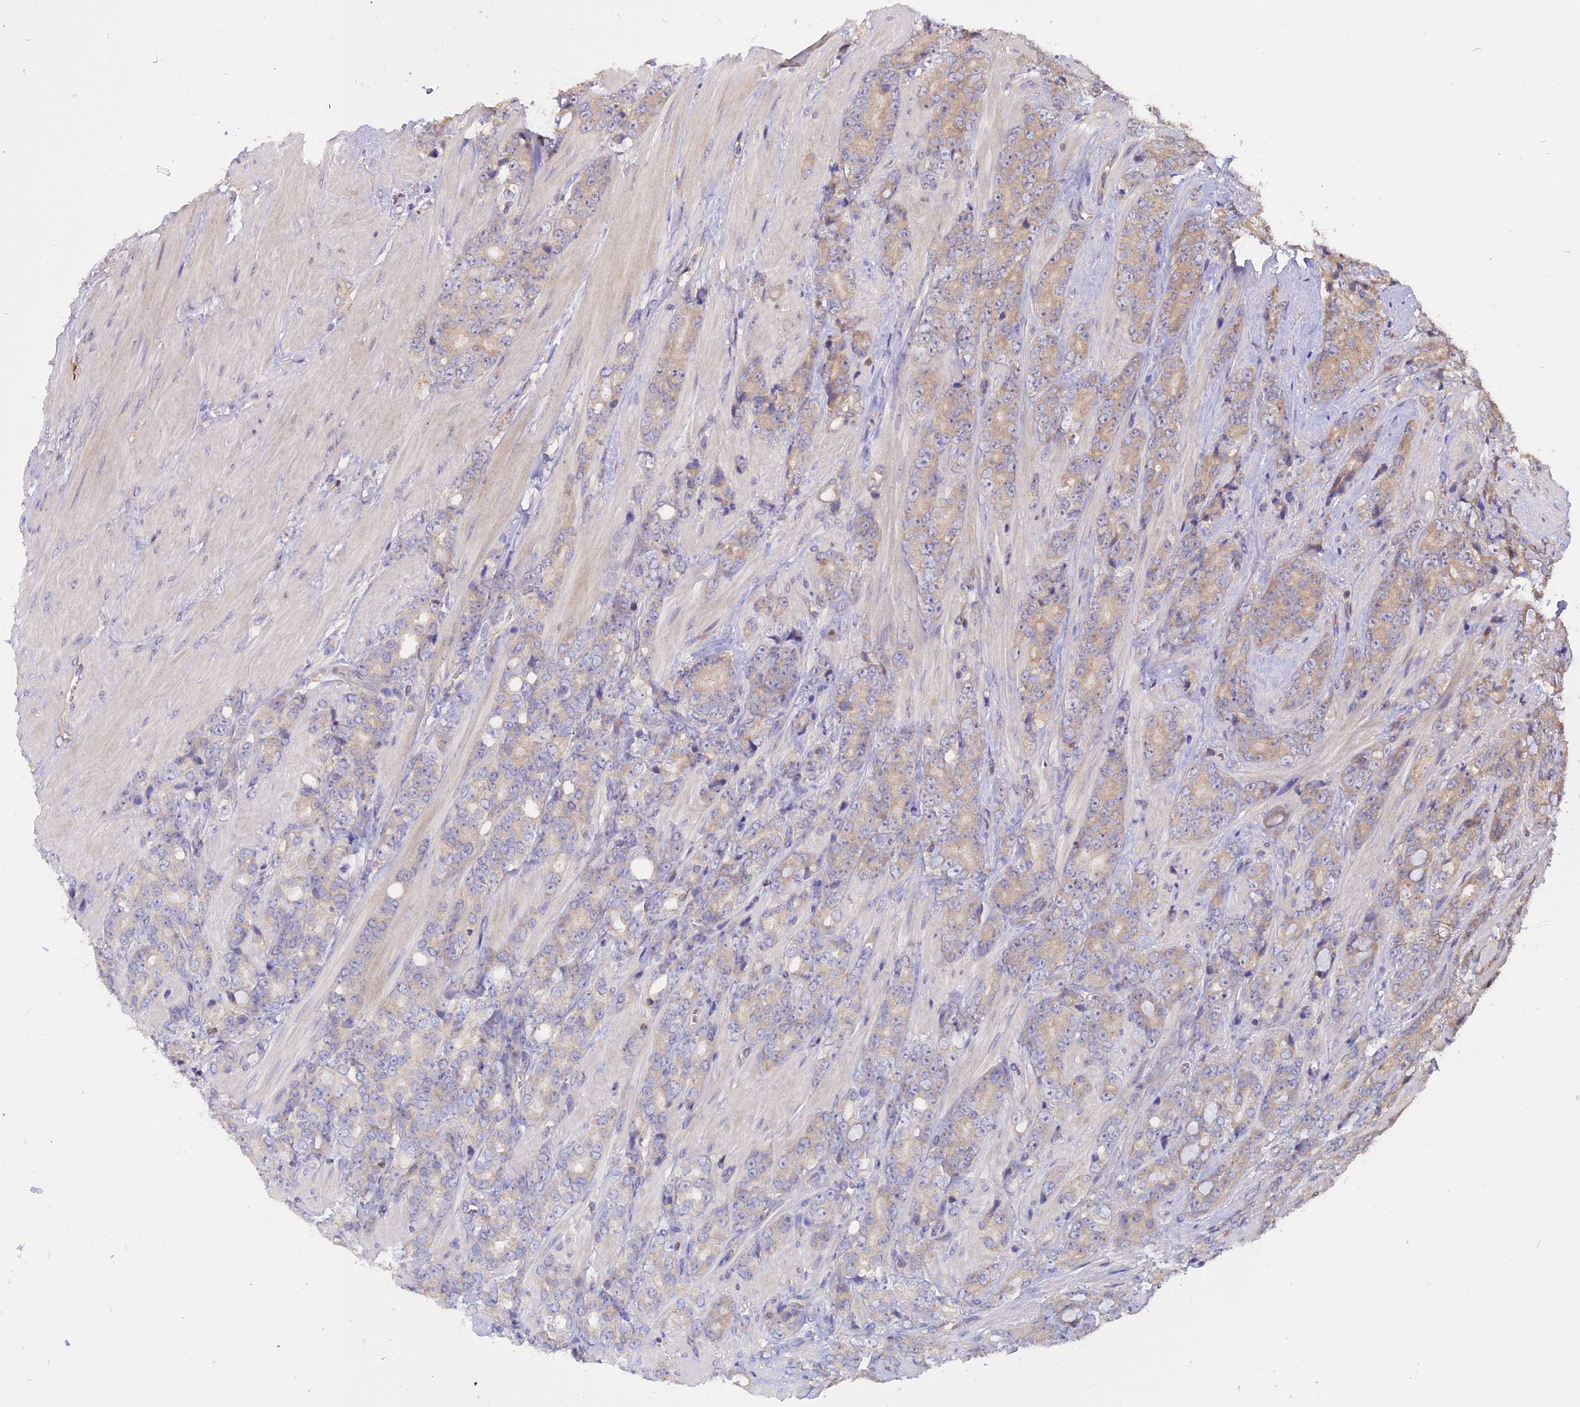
{"staining": {"intensity": "weak", "quantity": "25%-75%", "location": "cytoplasmic/membranous"}, "tissue": "prostate cancer", "cell_type": "Tumor cells", "image_type": "cancer", "snomed": [{"axis": "morphology", "description": "Adenocarcinoma, High grade"}, {"axis": "topography", "description": "Prostate"}], "caption": "Immunohistochemistry (IHC) micrograph of human prostate adenocarcinoma (high-grade) stained for a protein (brown), which demonstrates low levels of weak cytoplasmic/membranous positivity in about 25%-75% of tumor cells.", "gene": "CARMIL2", "patient": {"sex": "male", "age": 62}}